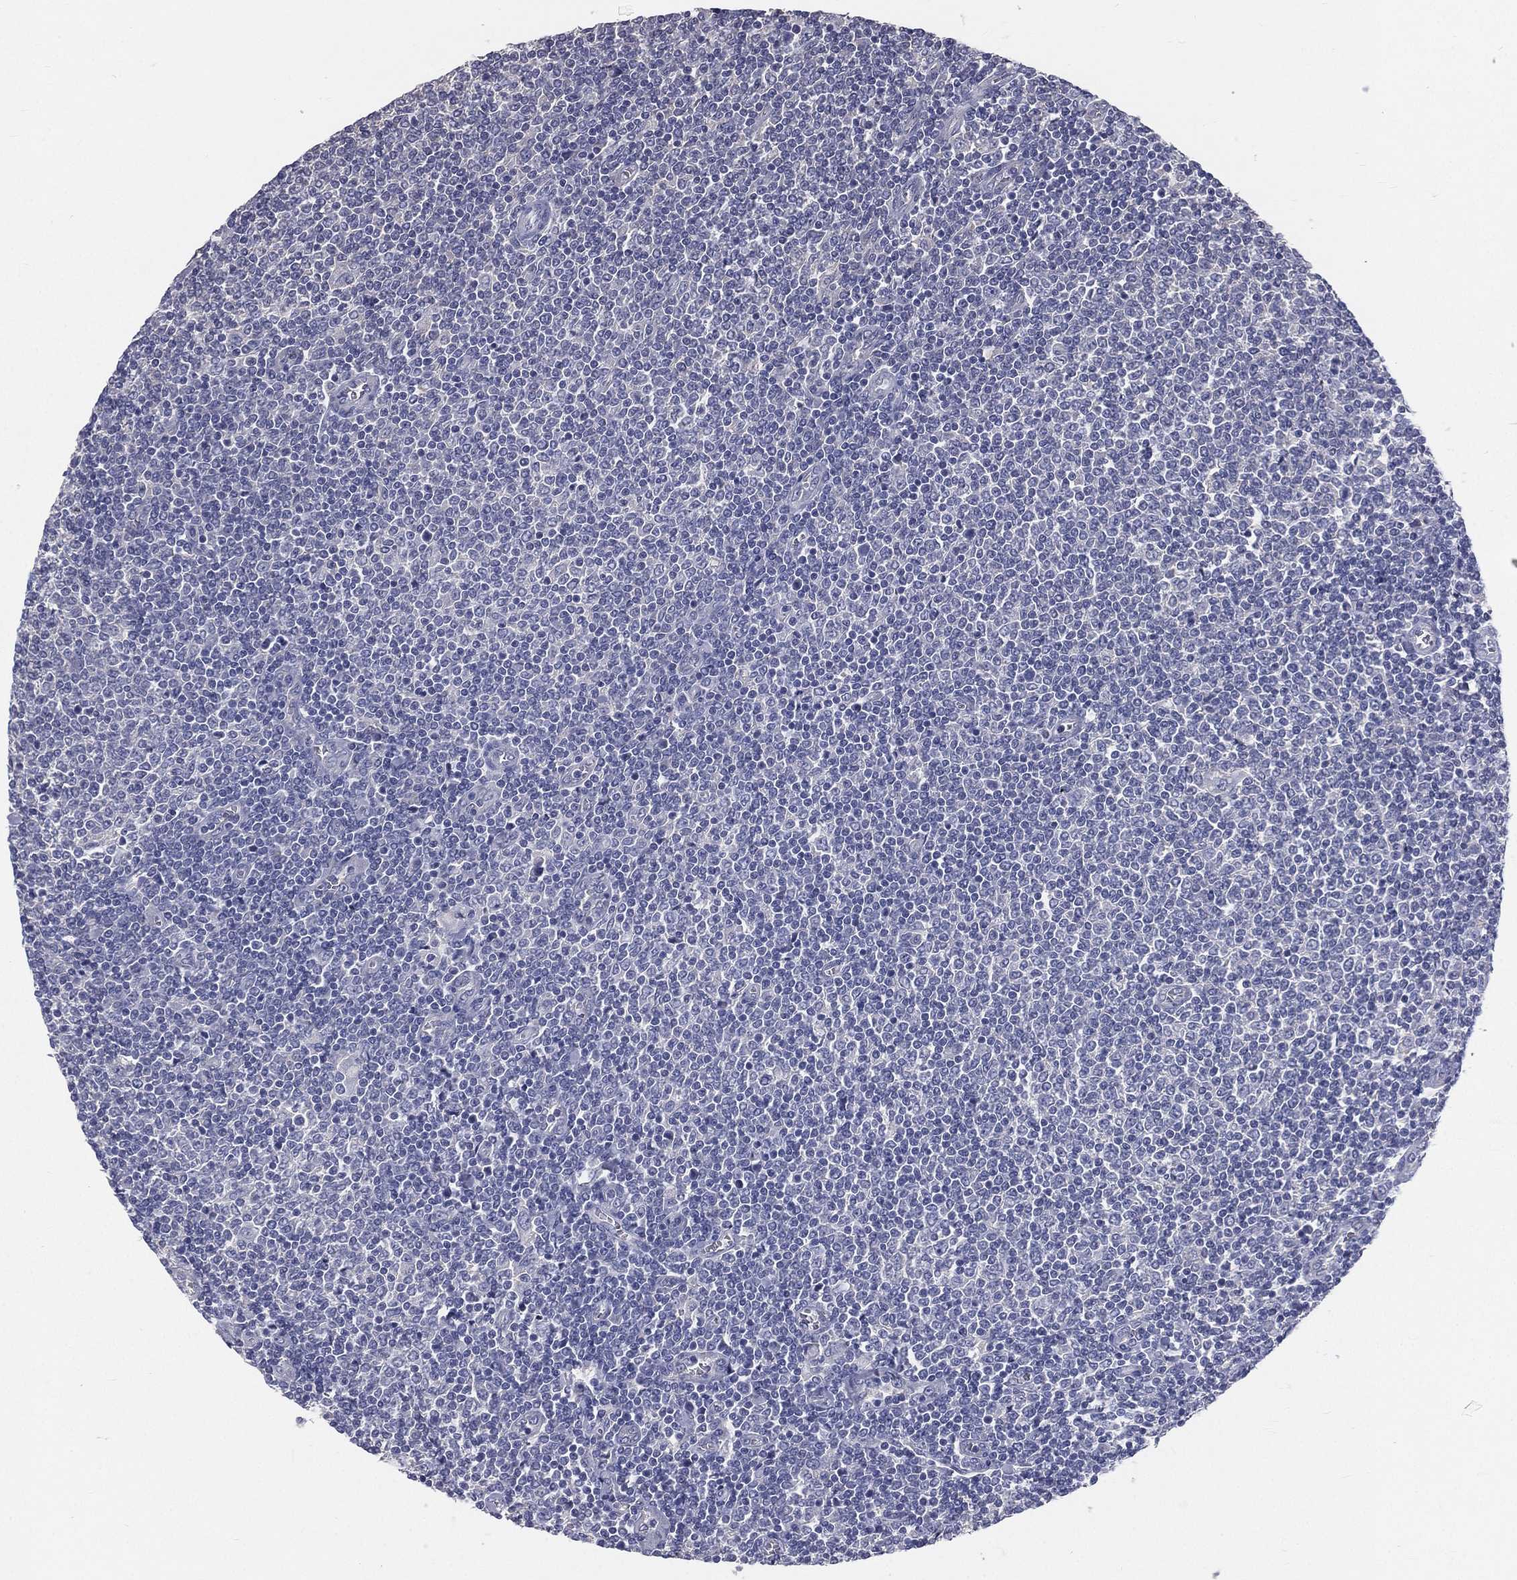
{"staining": {"intensity": "negative", "quantity": "none", "location": "none"}, "tissue": "lymphoma", "cell_type": "Tumor cells", "image_type": "cancer", "snomed": [{"axis": "morphology", "description": "Malignant lymphoma, non-Hodgkin's type, Low grade"}, {"axis": "topography", "description": "Lymph node"}], "caption": "Immunohistochemistry of human lymphoma reveals no staining in tumor cells.", "gene": "MUC13", "patient": {"sex": "male", "age": 52}}